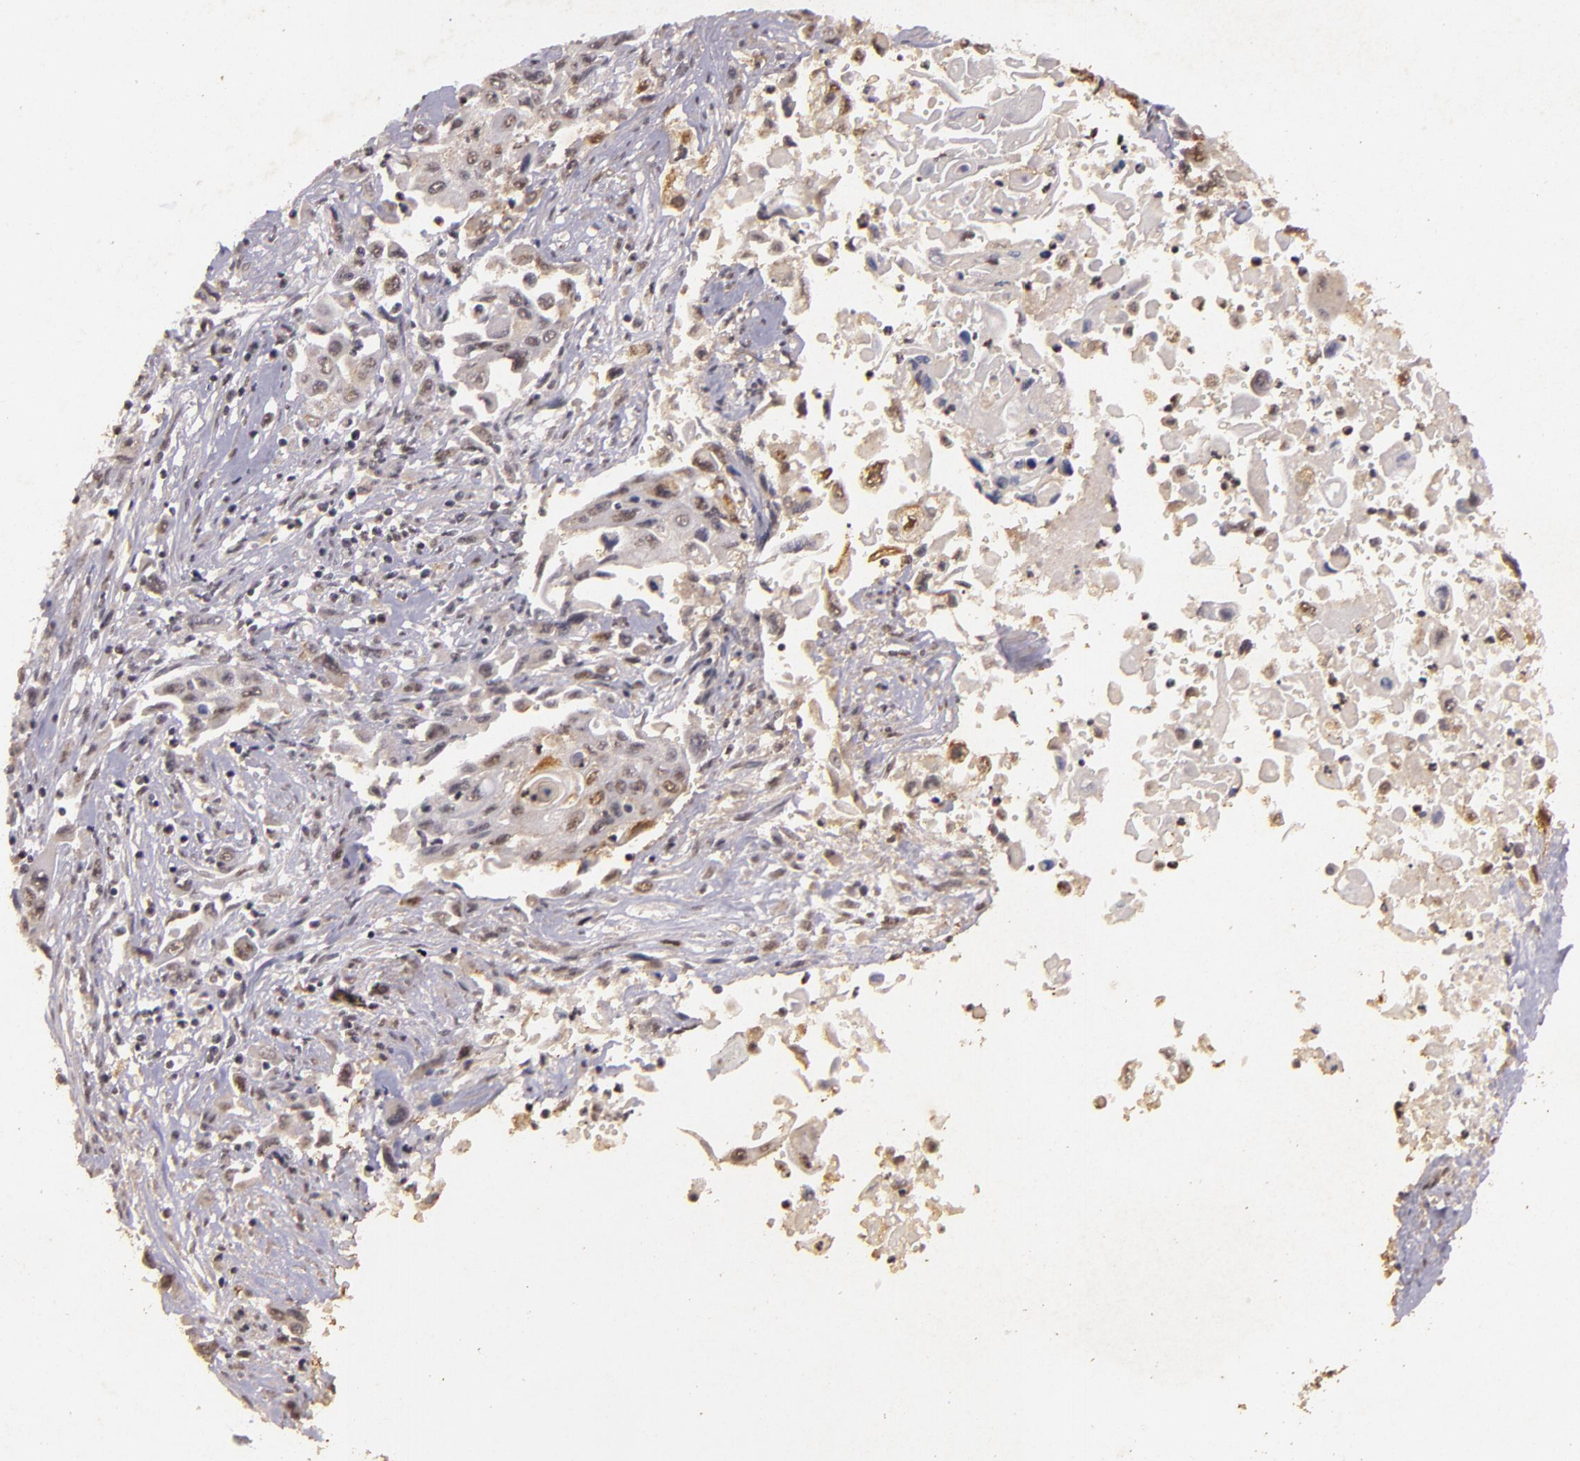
{"staining": {"intensity": "weak", "quantity": "<25%", "location": "nuclear"}, "tissue": "pancreatic cancer", "cell_type": "Tumor cells", "image_type": "cancer", "snomed": [{"axis": "morphology", "description": "Adenocarcinoma, NOS"}, {"axis": "topography", "description": "Pancreas"}], "caption": "The photomicrograph shows no significant staining in tumor cells of pancreatic adenocarcinoma. (Immunohistochemistry (ihc), brightfield microscopy, high magnification).", "gene": "CBX3", "patient": {"sex": "male", "age": 70}}